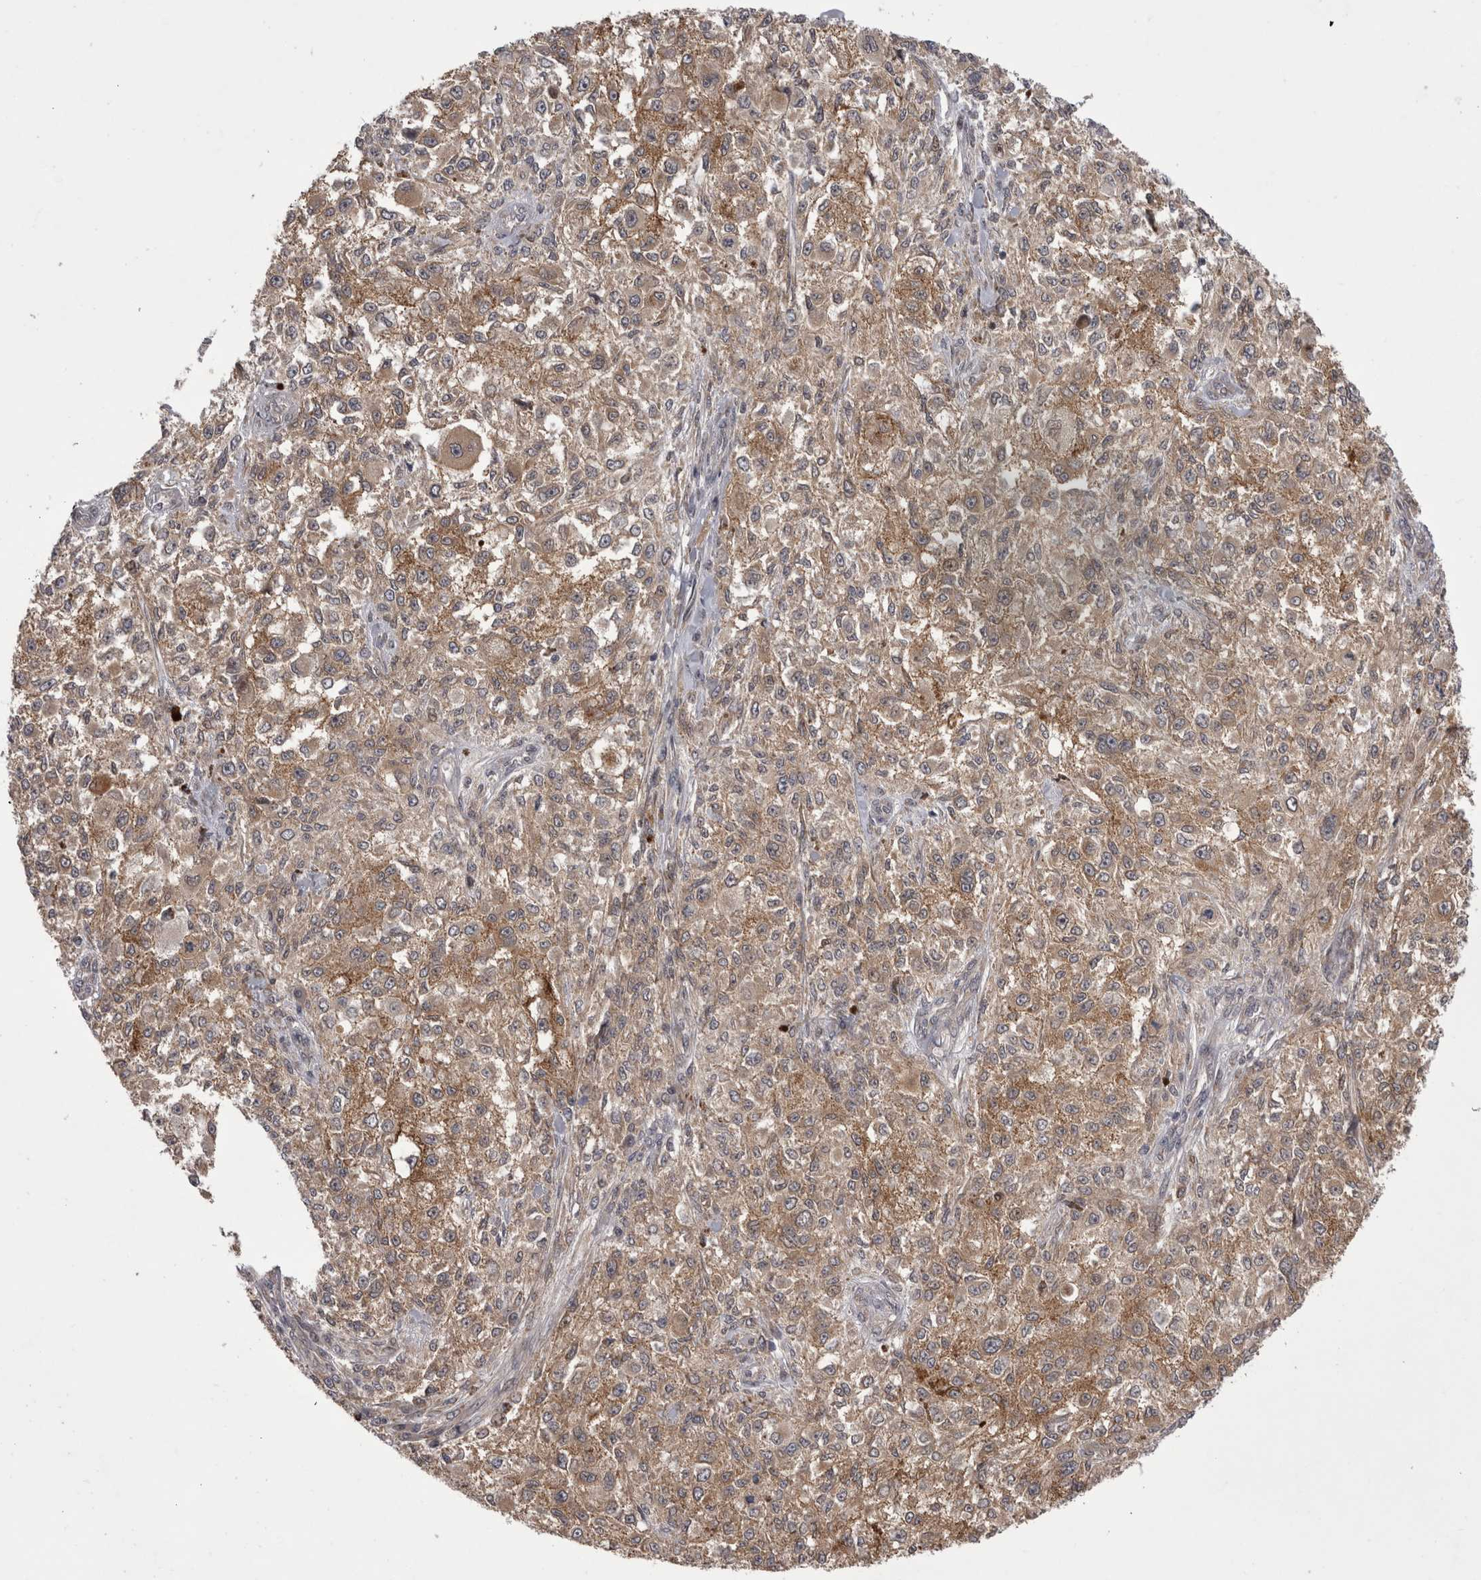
{"staining": {"intensity": "moderate", "quantity": ">75%", "location": "cytoplasmic/membranous"}, "tissue": "melanoma", "cell_type": "Tumor cells", "image_type": "cancer", "snomed": [{"axis": "morphology", "description": "Necrosis, NOS"}, {"axis": "morphology", "description": "Malignant melanoma, NOS"}, {"axis": "topography", "description": "Skin"}], "caption": "An IHC histopathology image of tumor tissue is shown. Protein staining in brown highlights moderate cytoplasmic/membranous positivity in melanoma within tumor cells. The staining is performed using DAB (3,3'-diaminobenzidine) brown chromogen to label protein expression. The nuclei are counter-stained blue using hematoxylin.", "gene": "NENF", "patient": {"sex": "female", "age": 87}}